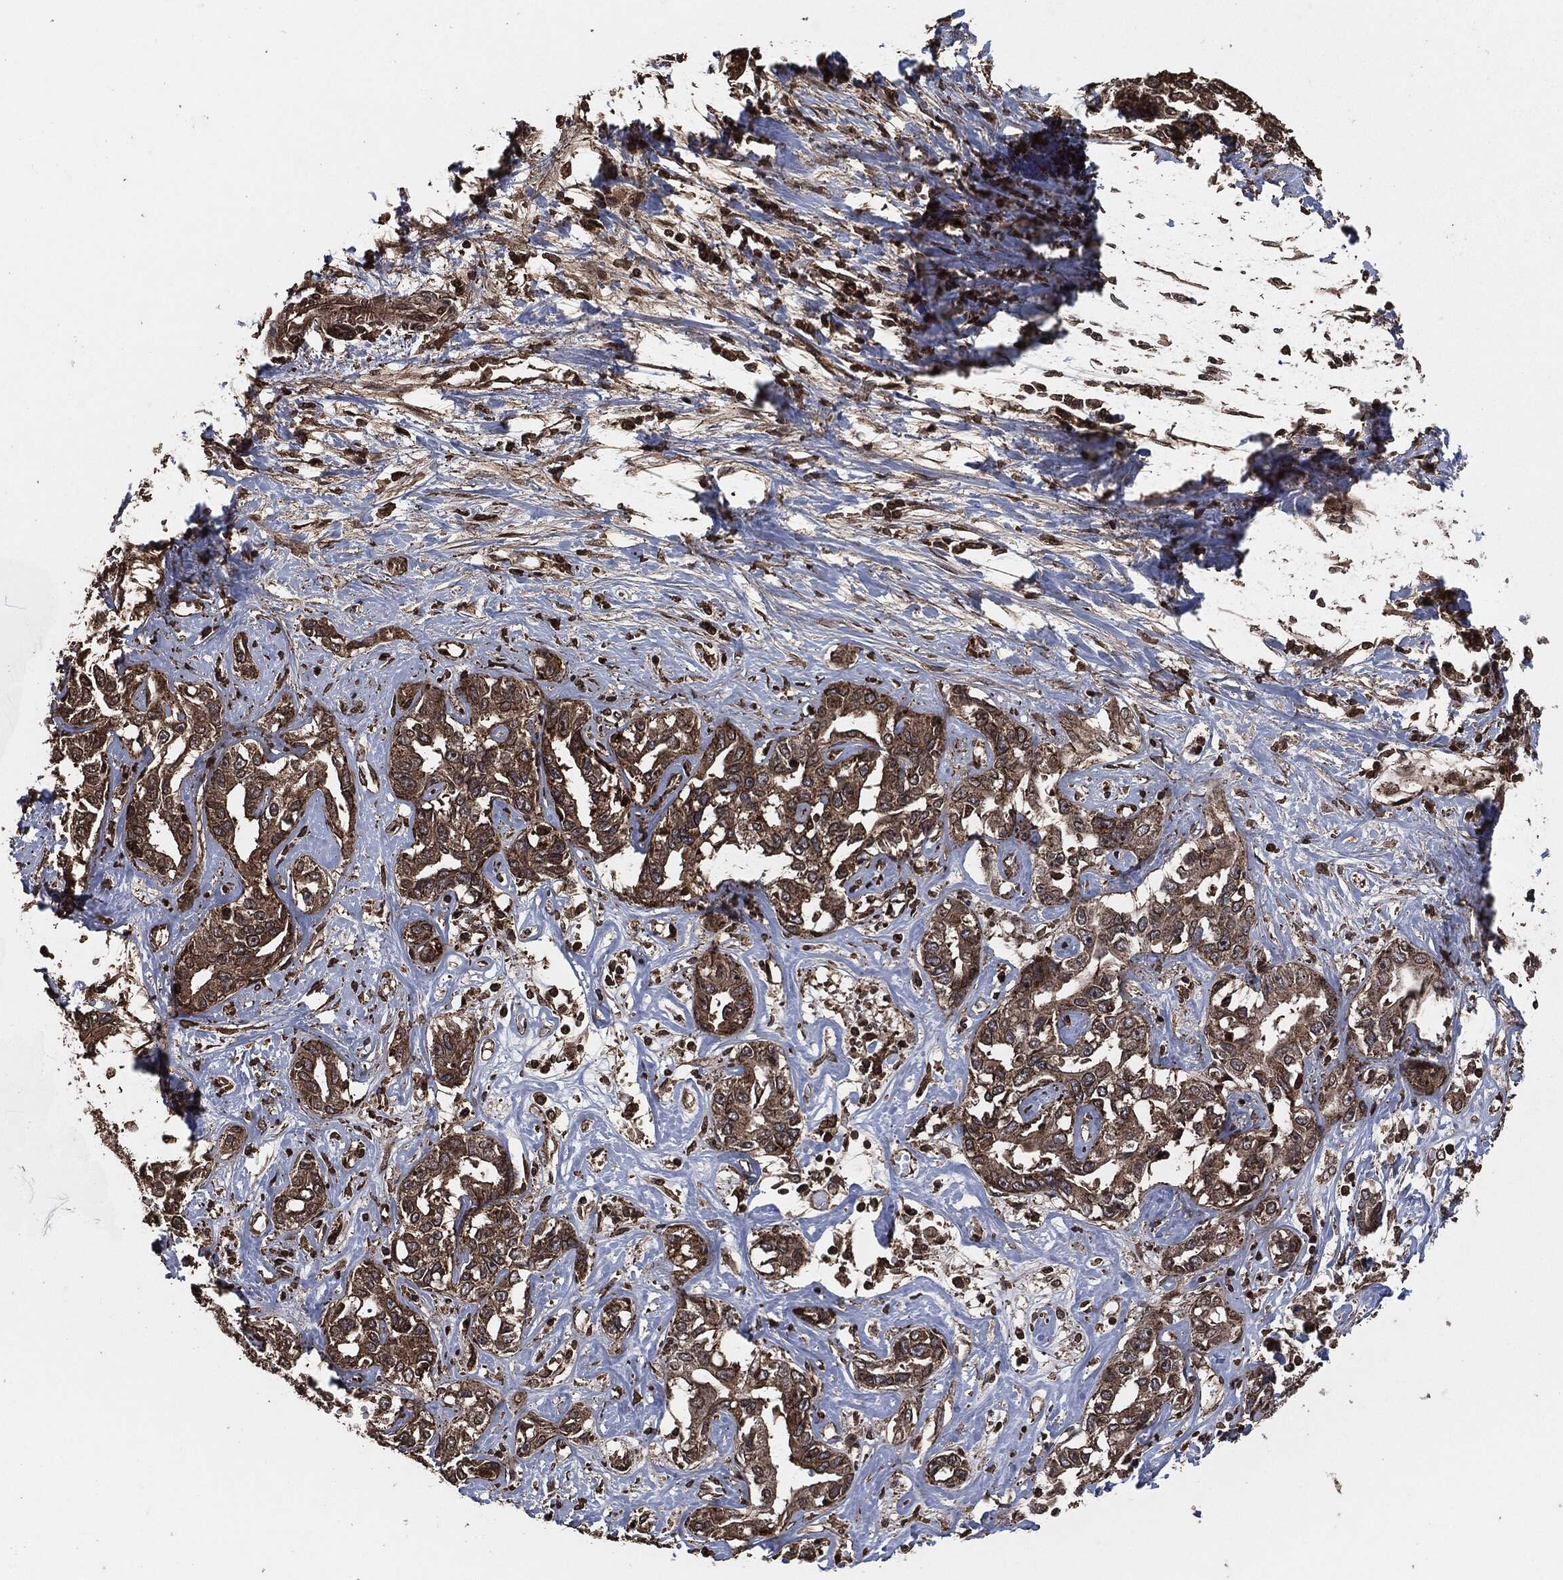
{"staining": {"intensity": "moderate", "quantity": ">75%", "location": "cytoplasmic/membranous"}, "tissue": "liver cancer", "cell_type": "Tumor cells", "image_type": "cancer", "snomed": [{"axis": "morphology", "description": "Cholangiocarcinoma"}, {"axis": "topography", "description": "Liver"}], "caption": "Liver cholangiocarcinoma stained for a protein reveals moderate cytoplasmic/membranous positivity in tumor cells.", "gene": "IFIT1", "patient": {"sex": "male", "age": 59}}